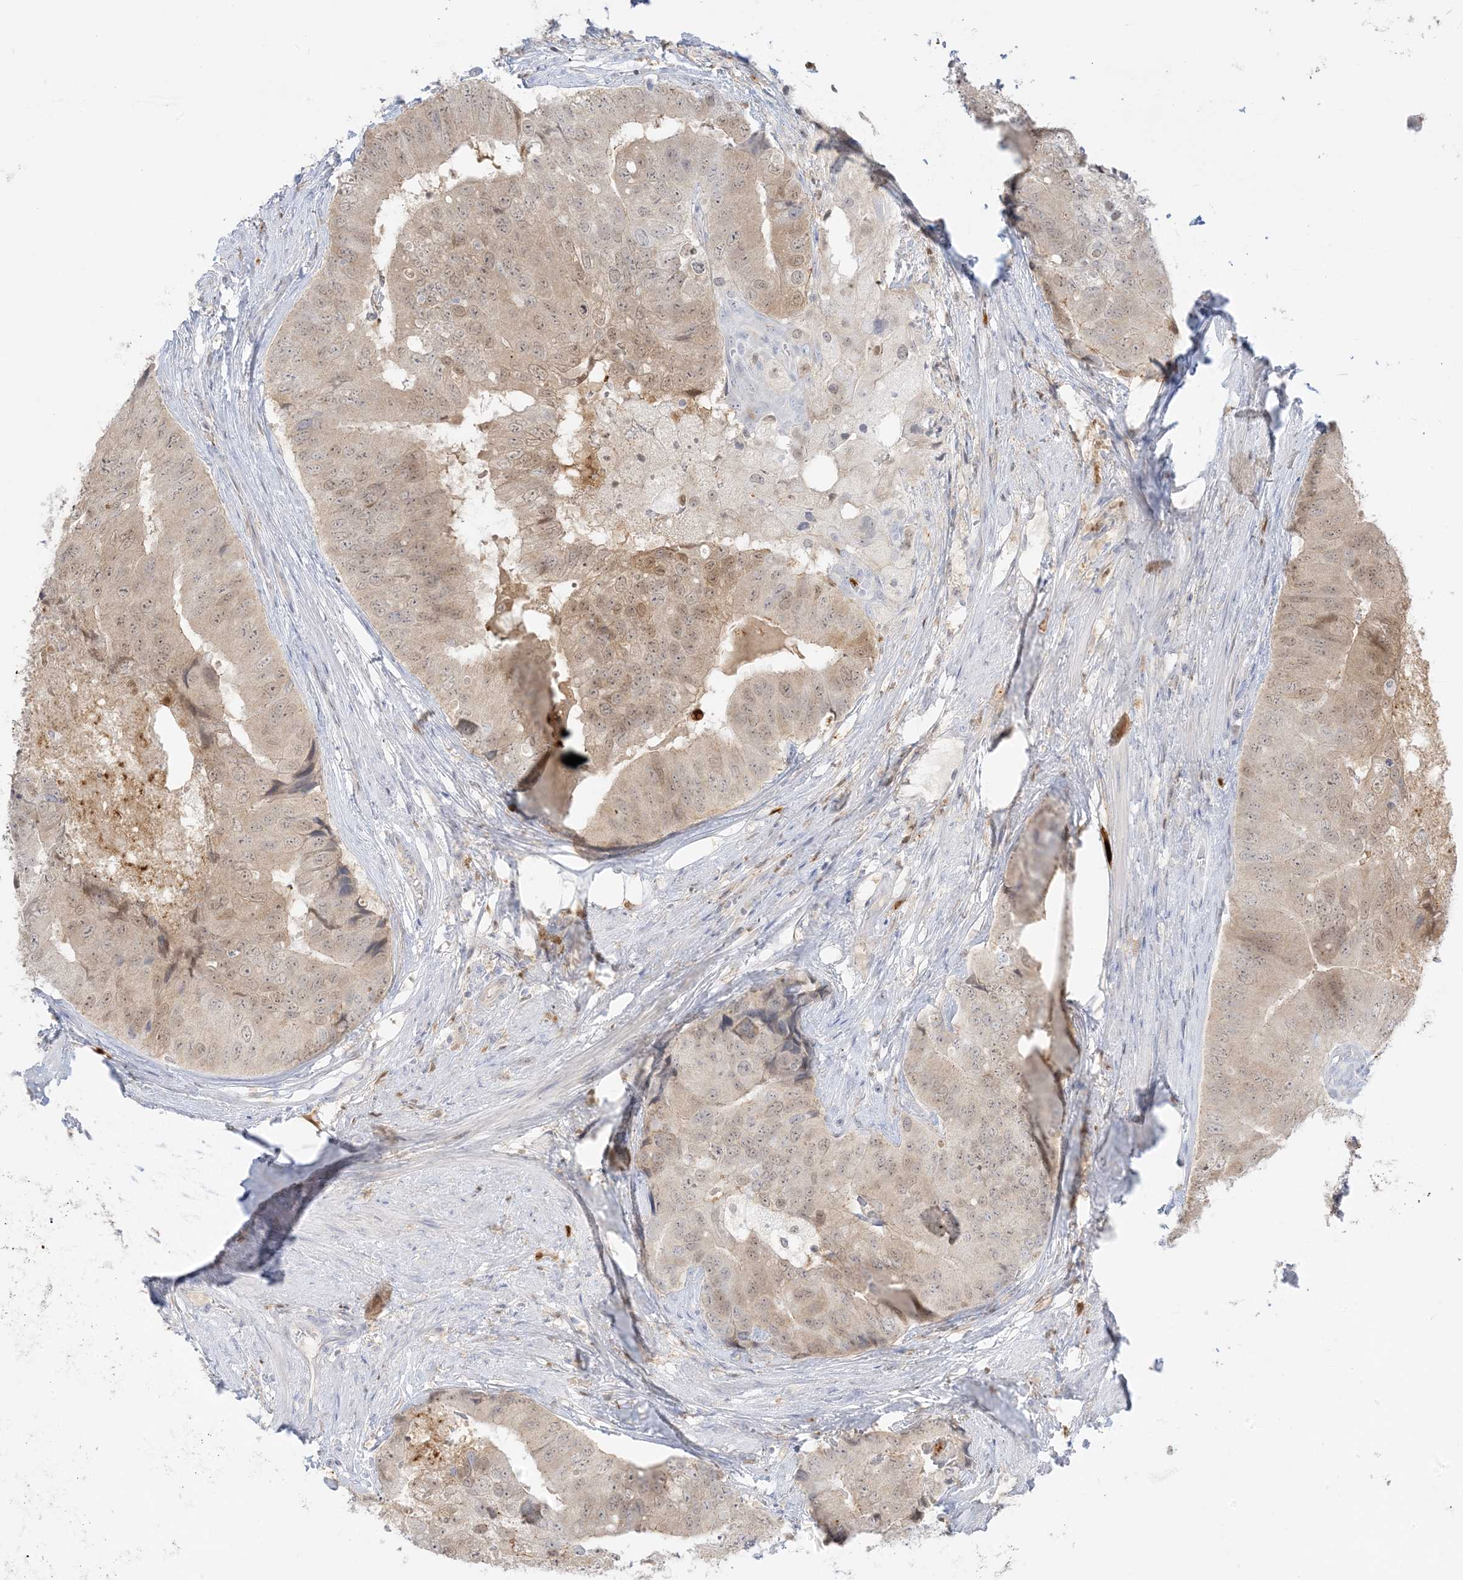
{"staining": {"intensity": "weak", "quantity": ">75%", "location": "cytoplasmic/membranous,nuclear"}, "tissue": "prostate cancer", "cell_type": "Tumor cells", "image_type": "cancer", "snomed": [{"axis": "morphology", "description": "Adenocarcinoma, High grade"}, {"axis": "topography", "description": "Prostate"}], "caption": "About >75% of tumor cells in prostate high-grade adenocarcinoma exhibit weak cytoplasmic/membranous and nuclear protein expression as visualized by brown immunohistochemical staining.", "gene": "GCA", "patient": {"sex": "male", "age": 70}}